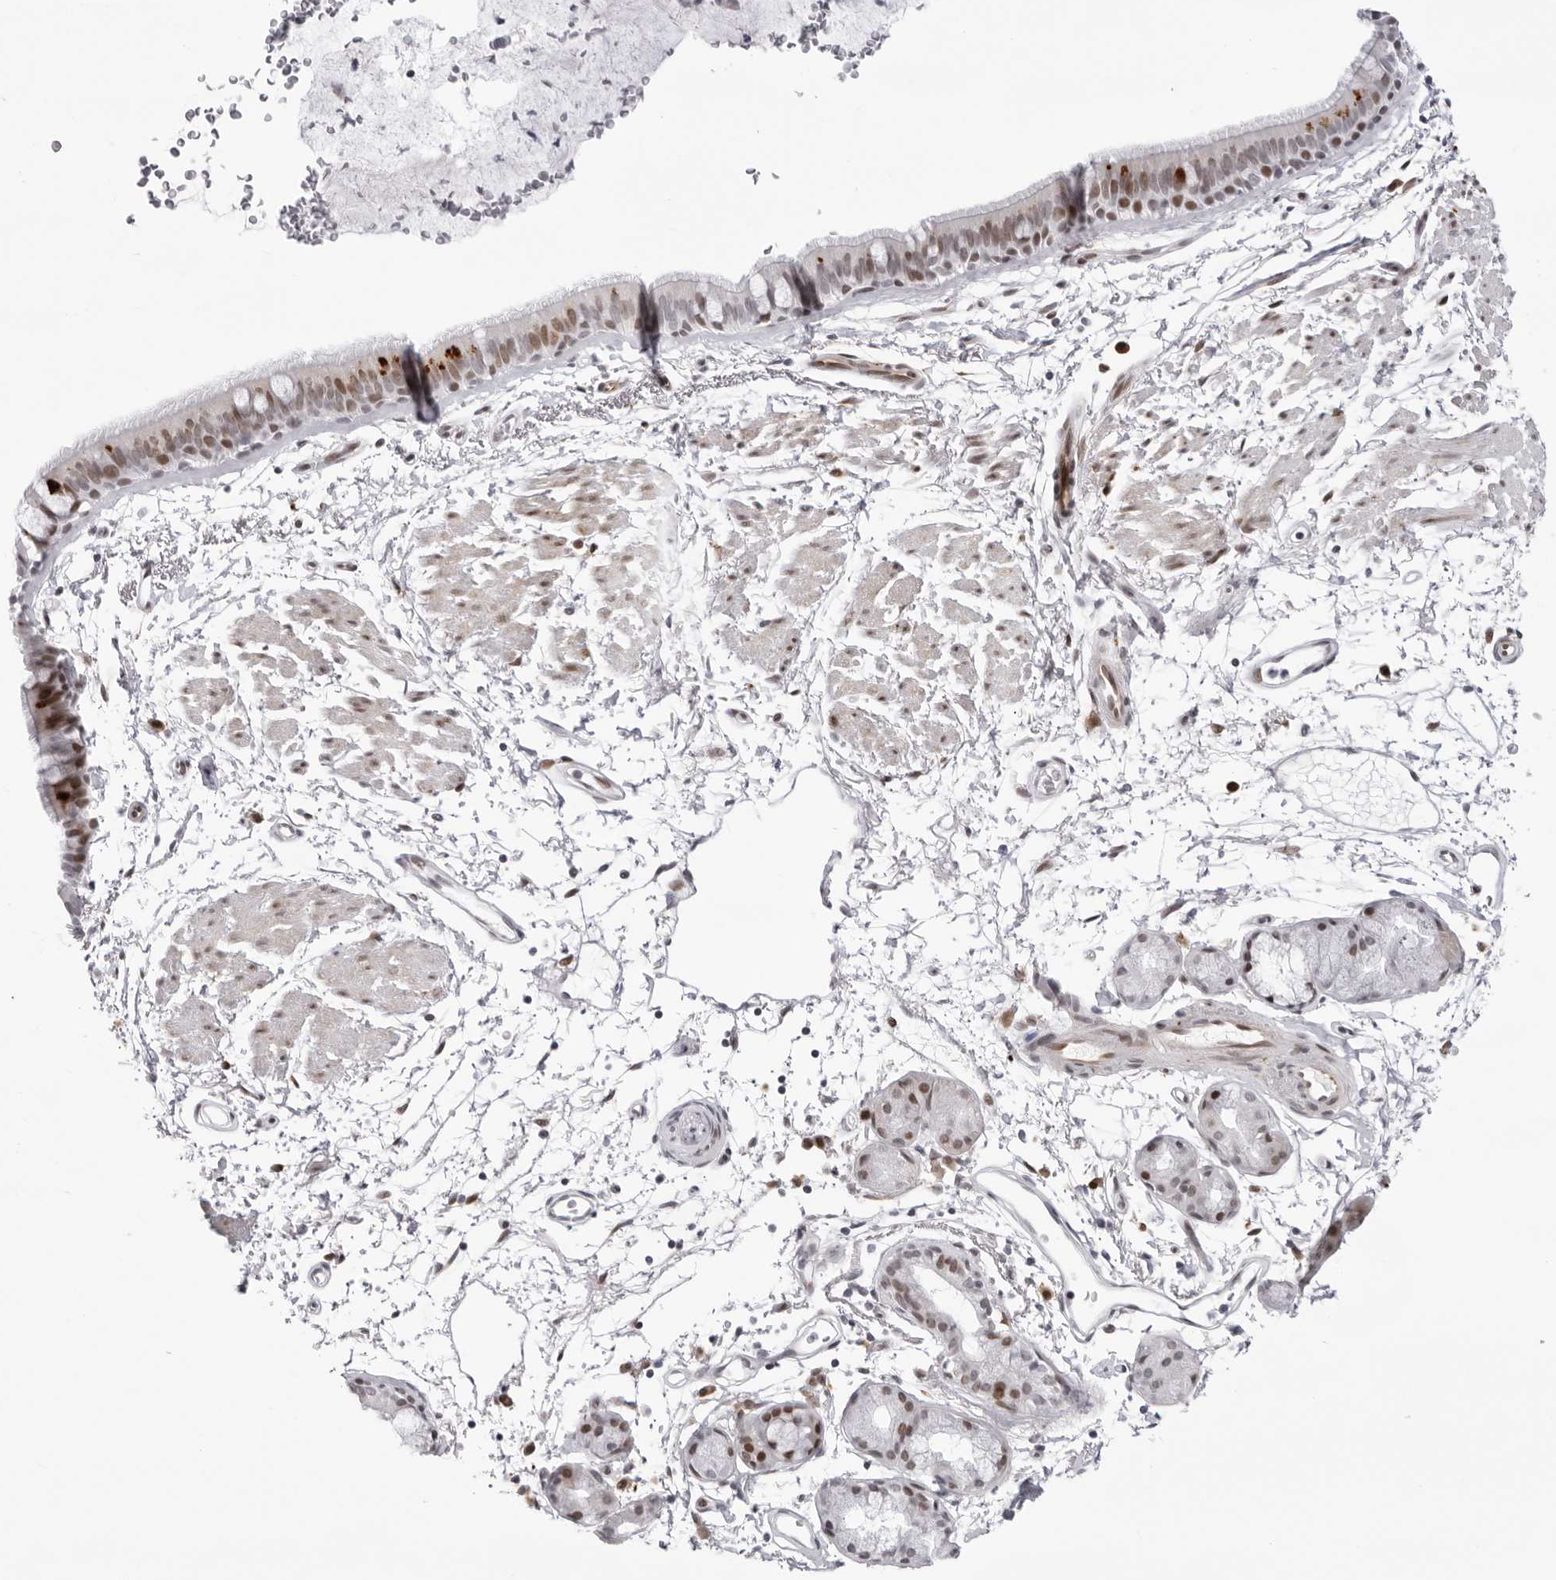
{"staining": {"intensity": "moderate", "quantity": "25%-75%", "location": "nuclear"}, "tissue": "bronchus", "cell_type": "Respiratory epithelial cells", "image_type": "normal", "snomed": [{"axis": "morphology", "description": "Normal tissue, NOS"}, {"axis": "topography", "description": "Lymph node"}, {"axis": "topography", "description": "Bronchus"}], "caption": "Human bronchus stained with a brown dye displays moderate nuclear positive positivity in approximately 25%-75% of respiratory epithelial cells.", "gene": "NTPCR", "patient": {"sex": "female", "age": 70}}